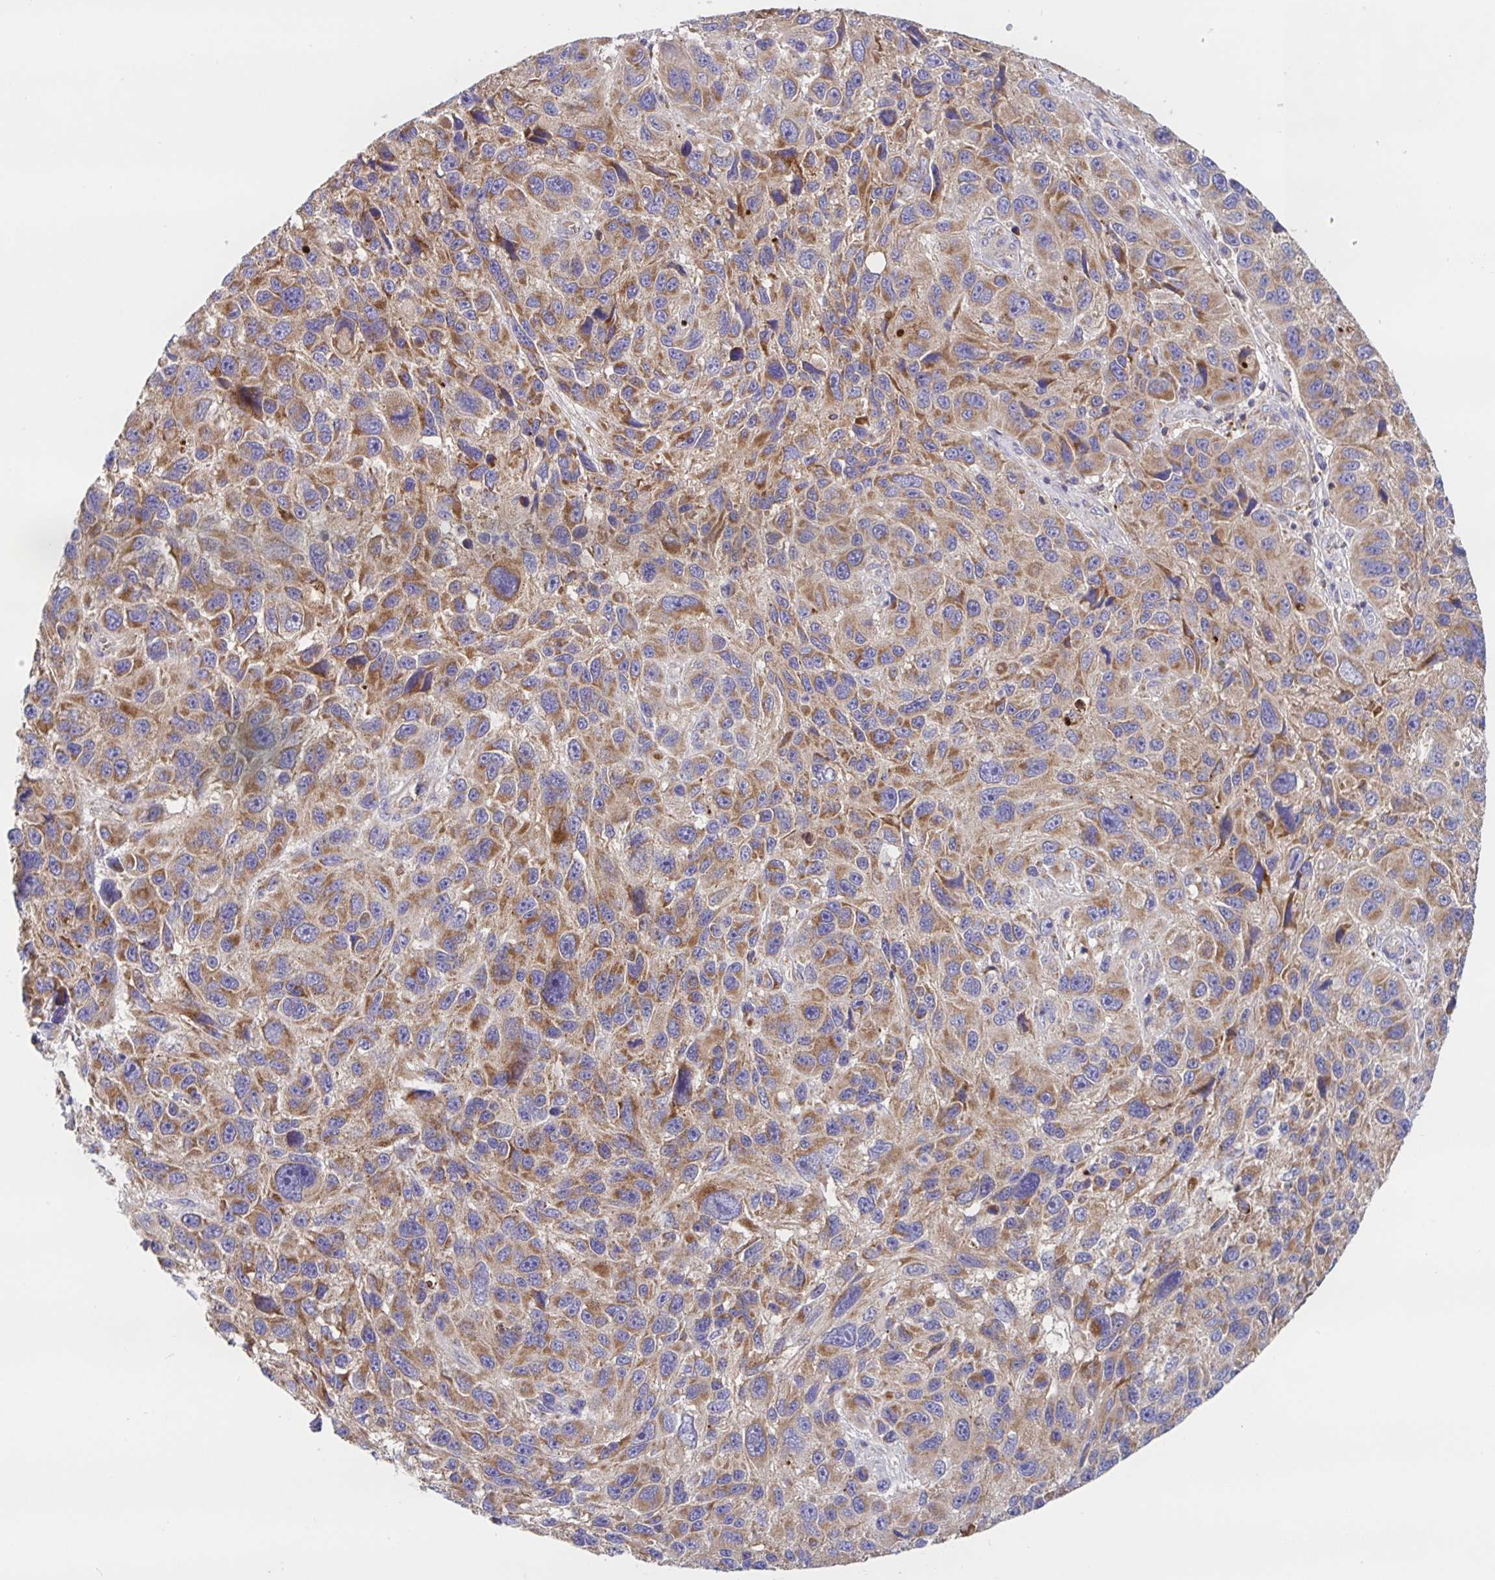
{"staining": {"intensity": "moderate", "quantity": ">75%", "location": "cytoplasmic/membranous"}, "tissue": "melanoma", "cell_type": "Tumor cells", "image_type": "cancer", "snomed": [{"axis": "morphology", "description": "Malignant melanoma, NOS"}, {"axis": "topography", "description": "Skin"}], "caption": "Moderate cytoplasmic/membranous expression for a protein is present in approximately >75% of tumor cells of malignant melanoma using IHC.", "gene": "PRDX3", "patient": {"sex": "male", "age": 53}}